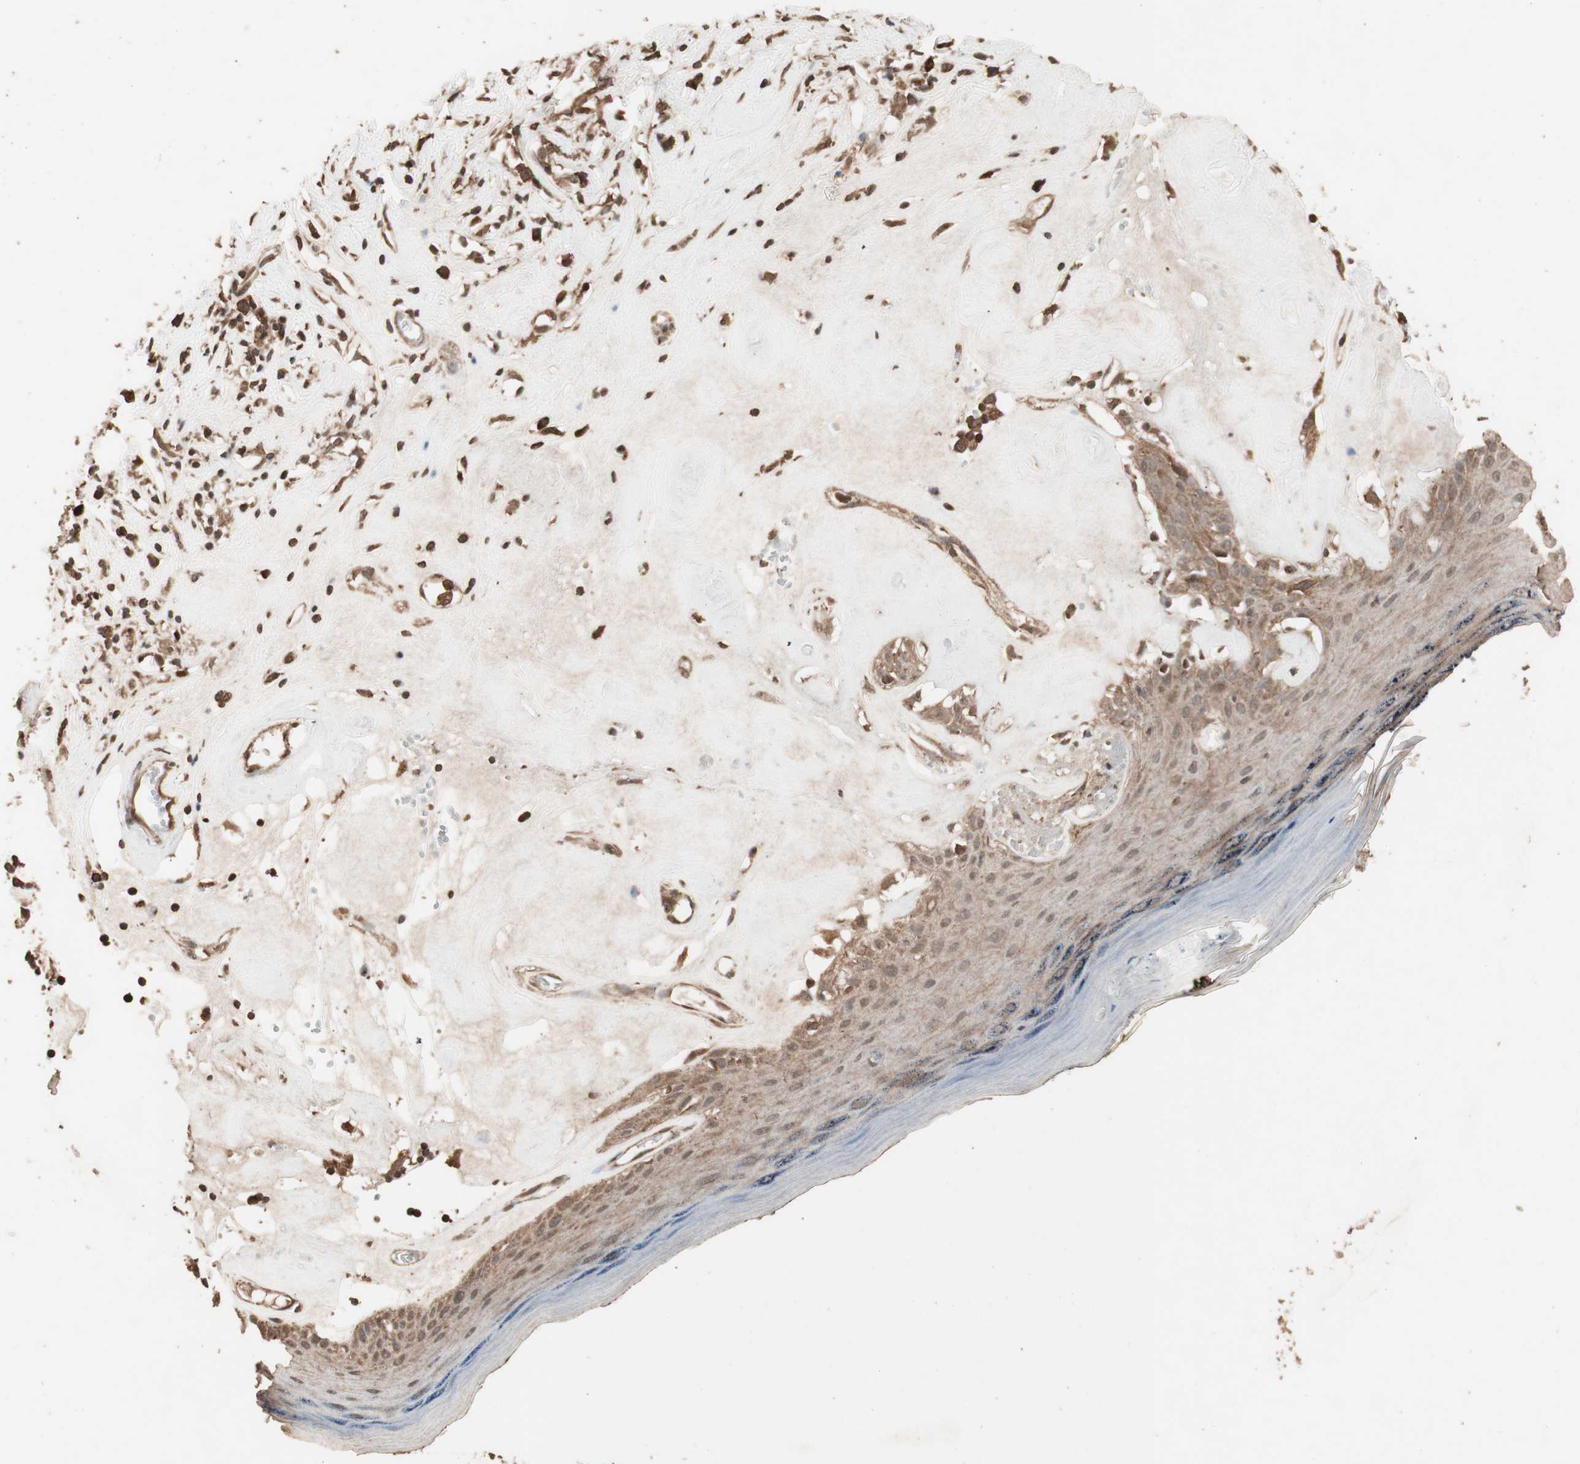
{"staining": {"intensity": "strong", "quantity": ">75%", "location": "cytoplasmic/membranous,nuclear"}, "tissue": "skin", "cell_type": "Epidermal cells", "image_type": "normal", "snomed": [{"axis": "morphology", "description": "Normal tissue, NOS"}, {"axis": "morphology", "description": "Inflammation, NOS"}, {"axis": "topography", "description": "Vulva"}], "caption": "DAB immunohistochemical staining of benign human skin shows strong cytoplasmic/membranous,nuclear protein staining in about >75% of epidermal cells.", "gene": "USP20", "patient": {"sex": "female", "age": 84}}